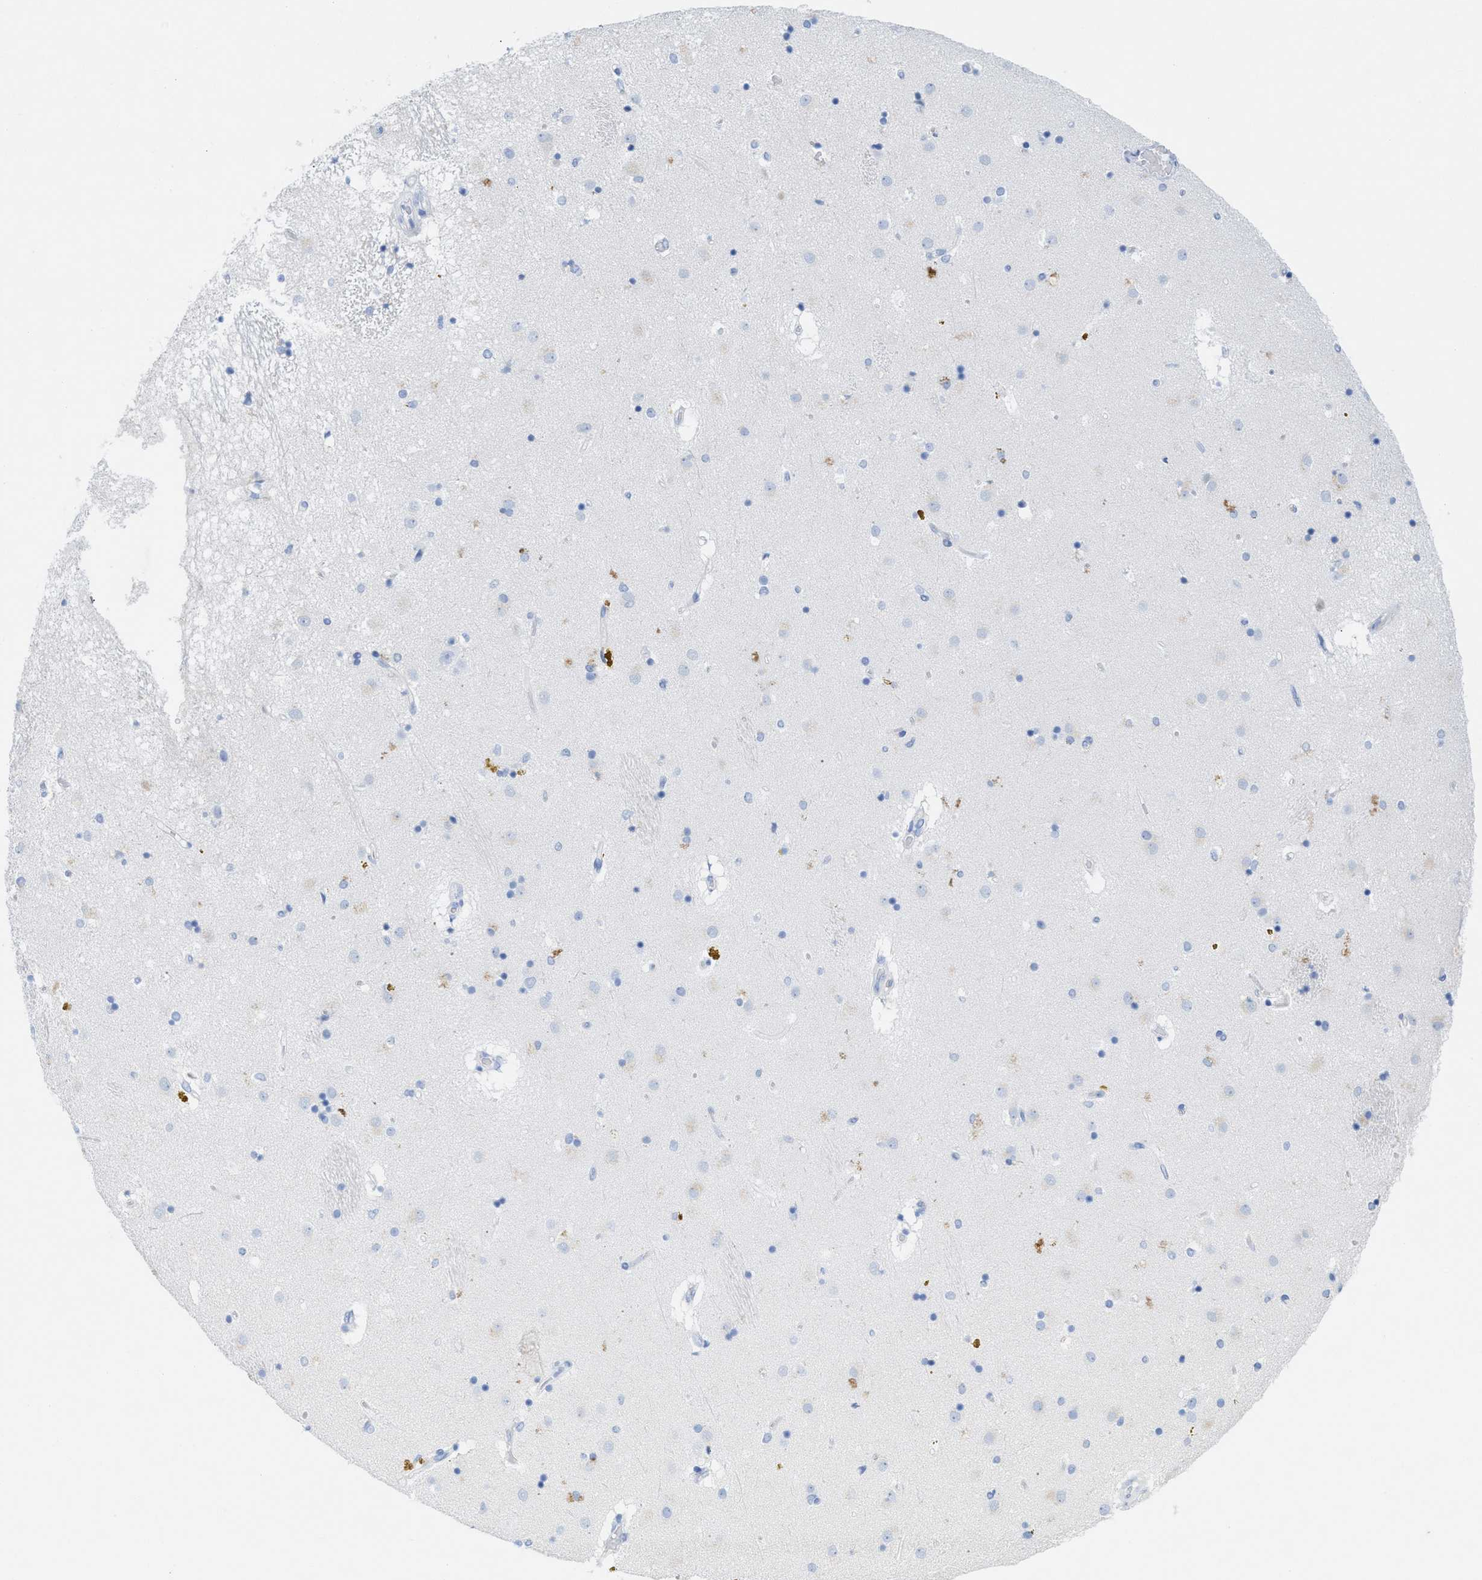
{"staining": {"intensity": "negative", "quantity": "none", "location": "none"}, "tissue": "caudate", "cell_type": "Glial cells", "image_type": "normal", "snomed": [{"axis": "morphology", "description": "Normal tissue, NOS"}, {"axis": "topography", "description": "Lateral ventricle wall"}], "caption": "Immunohistochemistry histopathology image of unremarkable caudate: human caudate stained with DAB (3,3'-diaminobenzidine) shows no significant protein staining in glial cells. (DAB immunohistochemistry visualized using brightfield microscopy, high magnification).", "gene": "ANKFN1", "patient": {"sex": "male", "age": 70}}